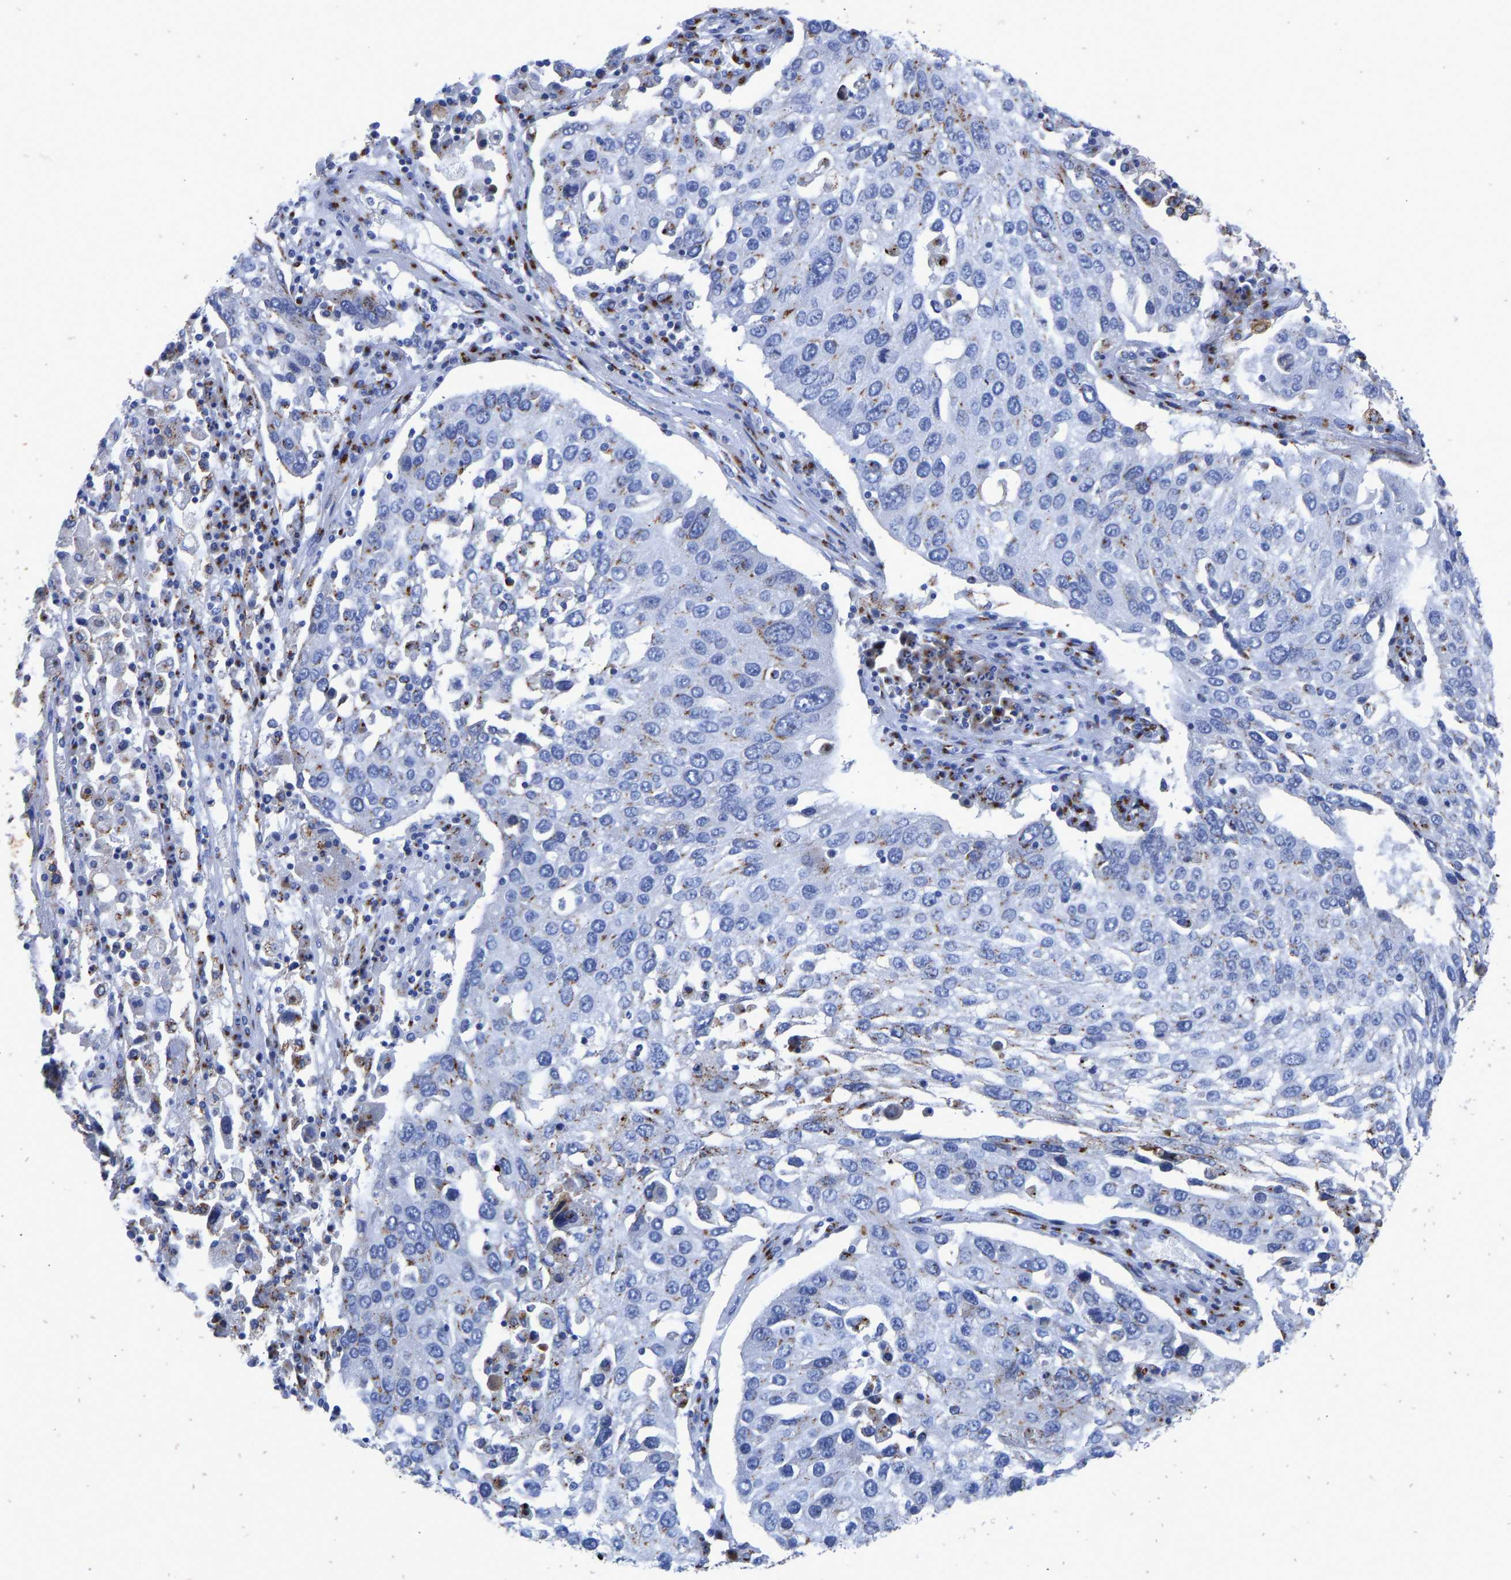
{"staining": {"intensity": "moderate", "quantity": "<25%", "location": "cytoplasmic/membranous"}, "tissue": "lung cancer", "cell_type": "Tumor cells", "image_type": "cancer", "snomed": [{"axis": "morphology", "description": "Squamous cell carcinoma, NOS"}, {"axis": "topography", "description": "Lung"}], "caption": "Moderate cytoplasmic/membranous protein expression is identified in about <25% of tumor cells in lung squamous cell carcinoma.", "gene": "TMEM87A", "patient": {"sex": "male", "age": 65}}